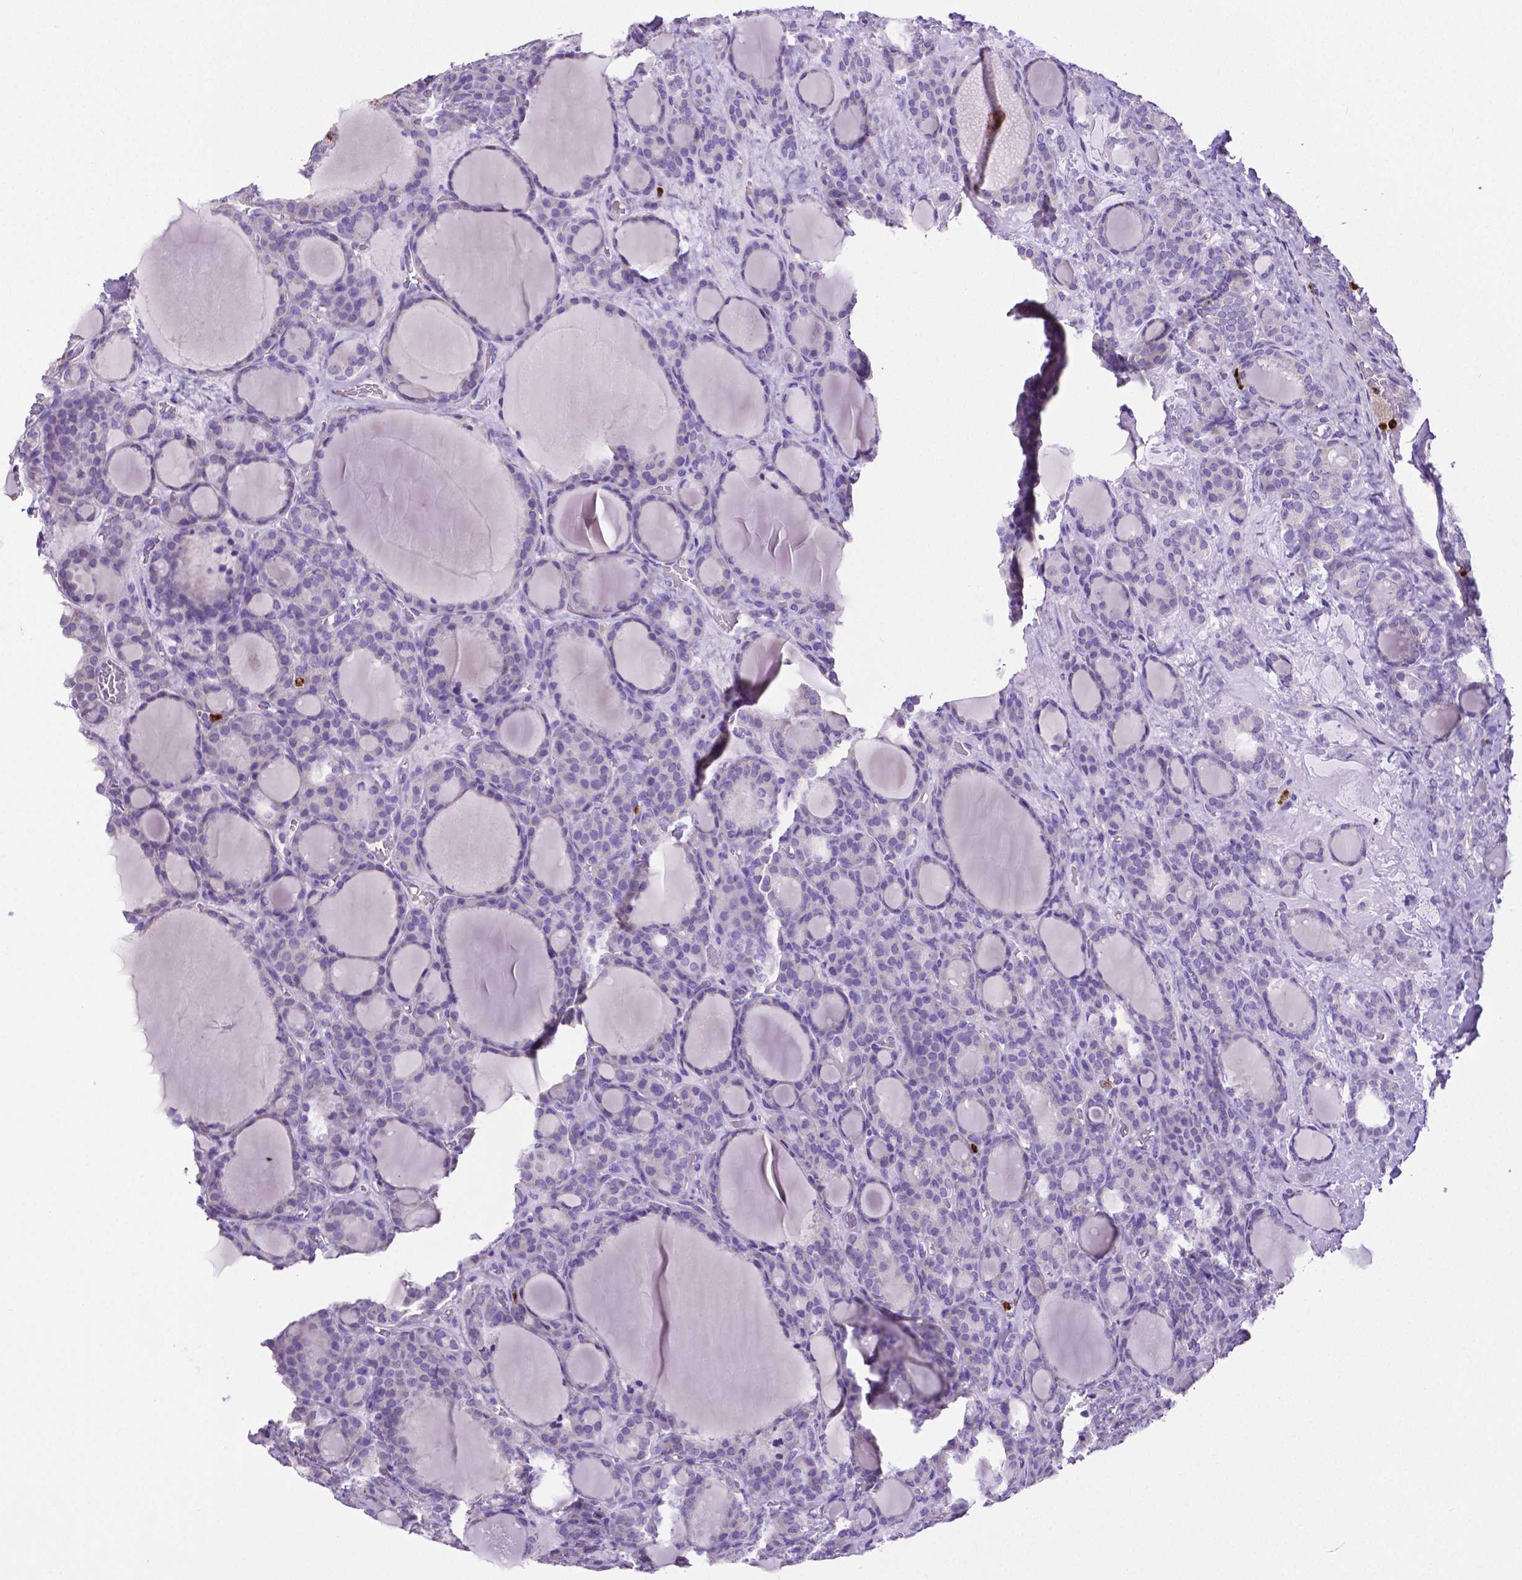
{"staining": {"intensity": "negative", "quantity": "none", "location": "none"}, "tissue": "thyroid cancer", "cell_type": "Tumor cells", "image_type": "cancer", "snomed": [{"axis": "morphology", "description": "Normal tissue, NOS"}, {"axis": "morphology", "description": "Follicular adenoma carcinoma, NOS"}, {"axis": "topography", "description": "Thyroid gland"}], "caption": "Thyroid cancer stained for a protein using immunohistochemistry (IHC) demonstrates no staining tumor cells.", "gene": "MMP9", "patient": {"sex": "female", "age": 31}}